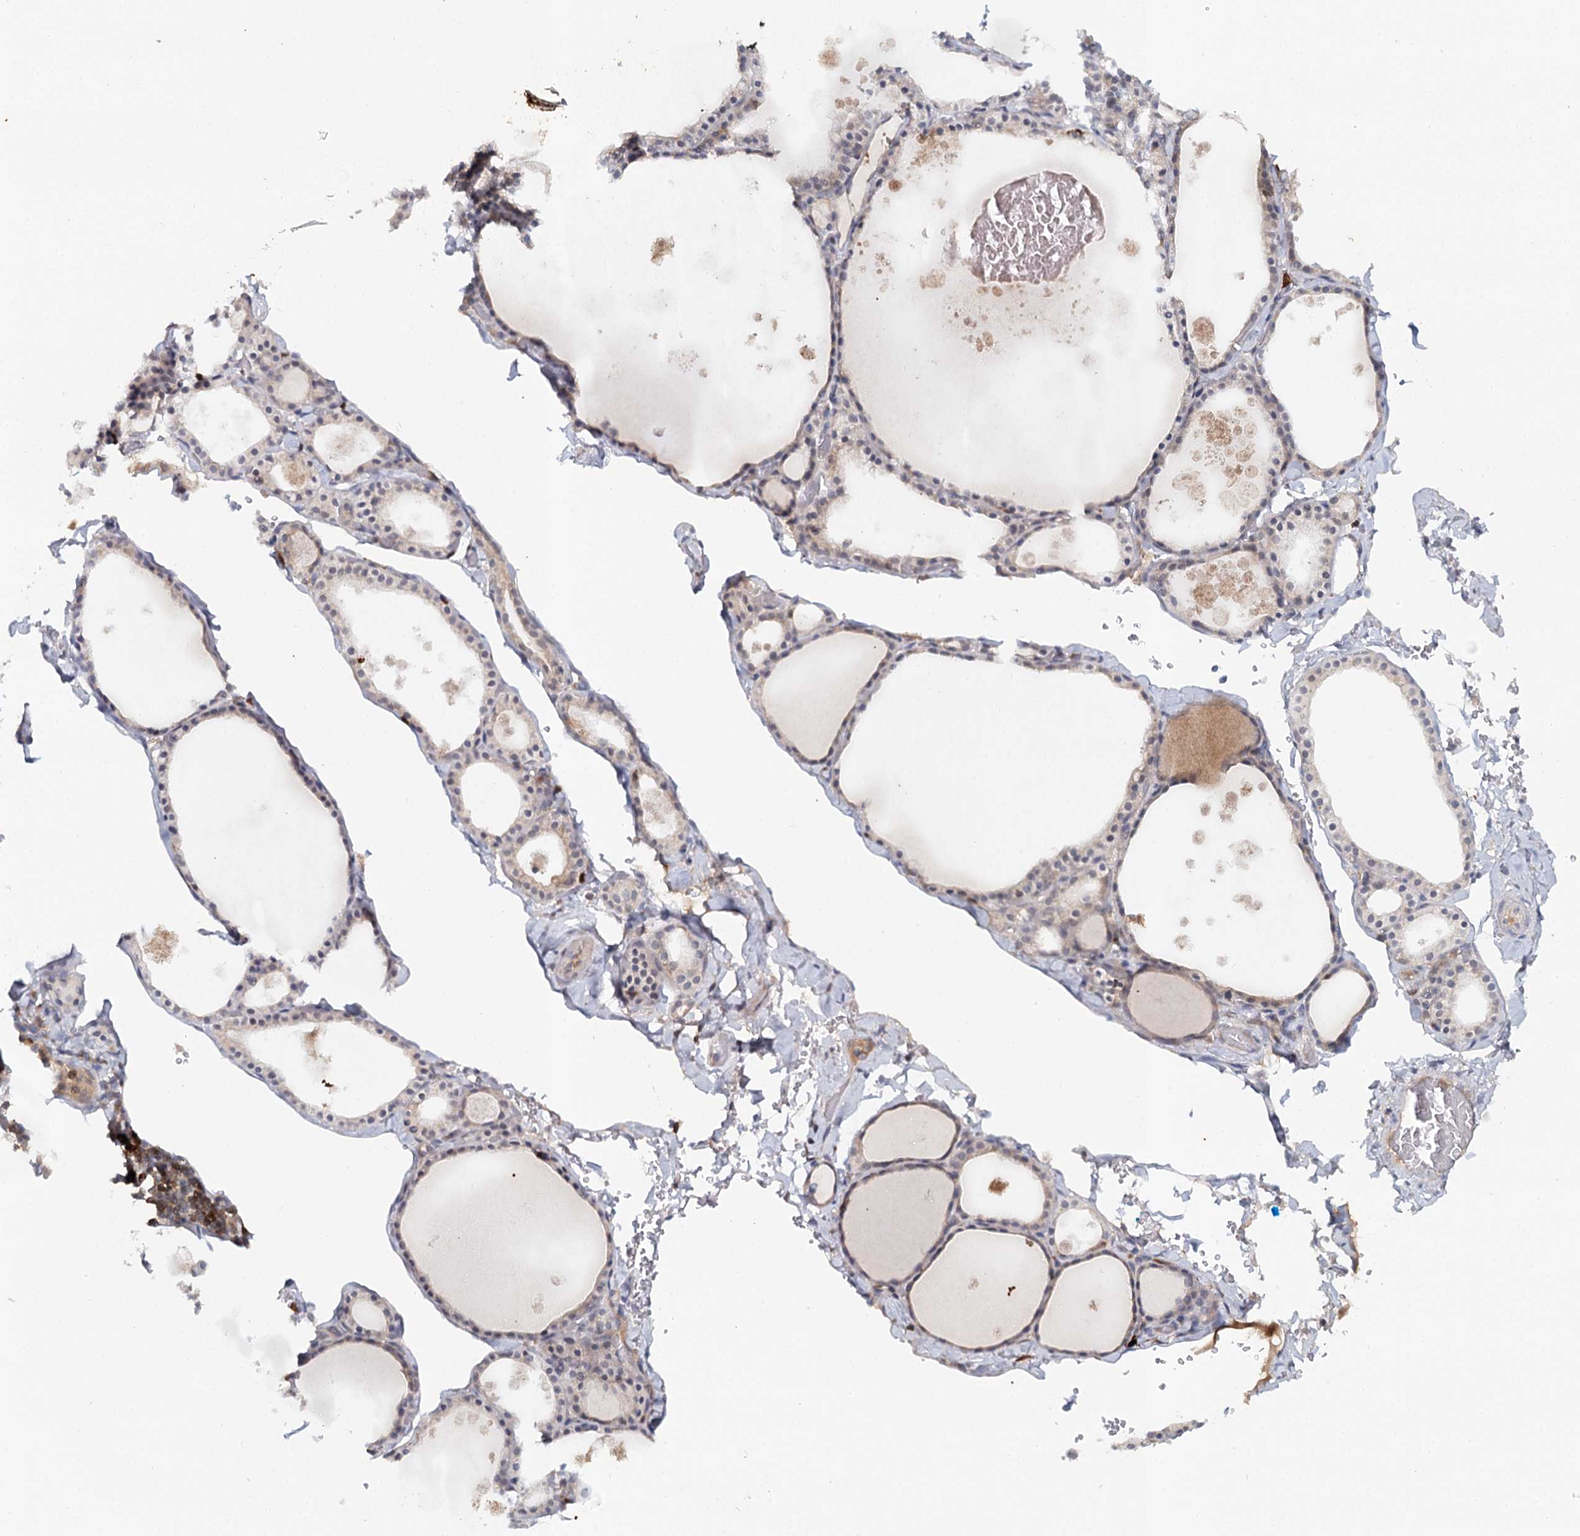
{"staining": {"intensity": "negative", "quantity": "none", "location": "none"}, "tissue": "thyroid gland", "cell_type": "Glandular cells", "image_type": "normal", "snomed": [{"axis": "morphology", "description": "Normal tissue, NOS"}, {"axis": "topography", "description": "Thyroid gland"}], "caption": "Immunohistochemistry of unremarkable thyroid gland shows no expression in glandular cells. Nuclei are stained in blue.", "gene": "SLC41A2", "patient": {"sex": "male", "age": 56}}